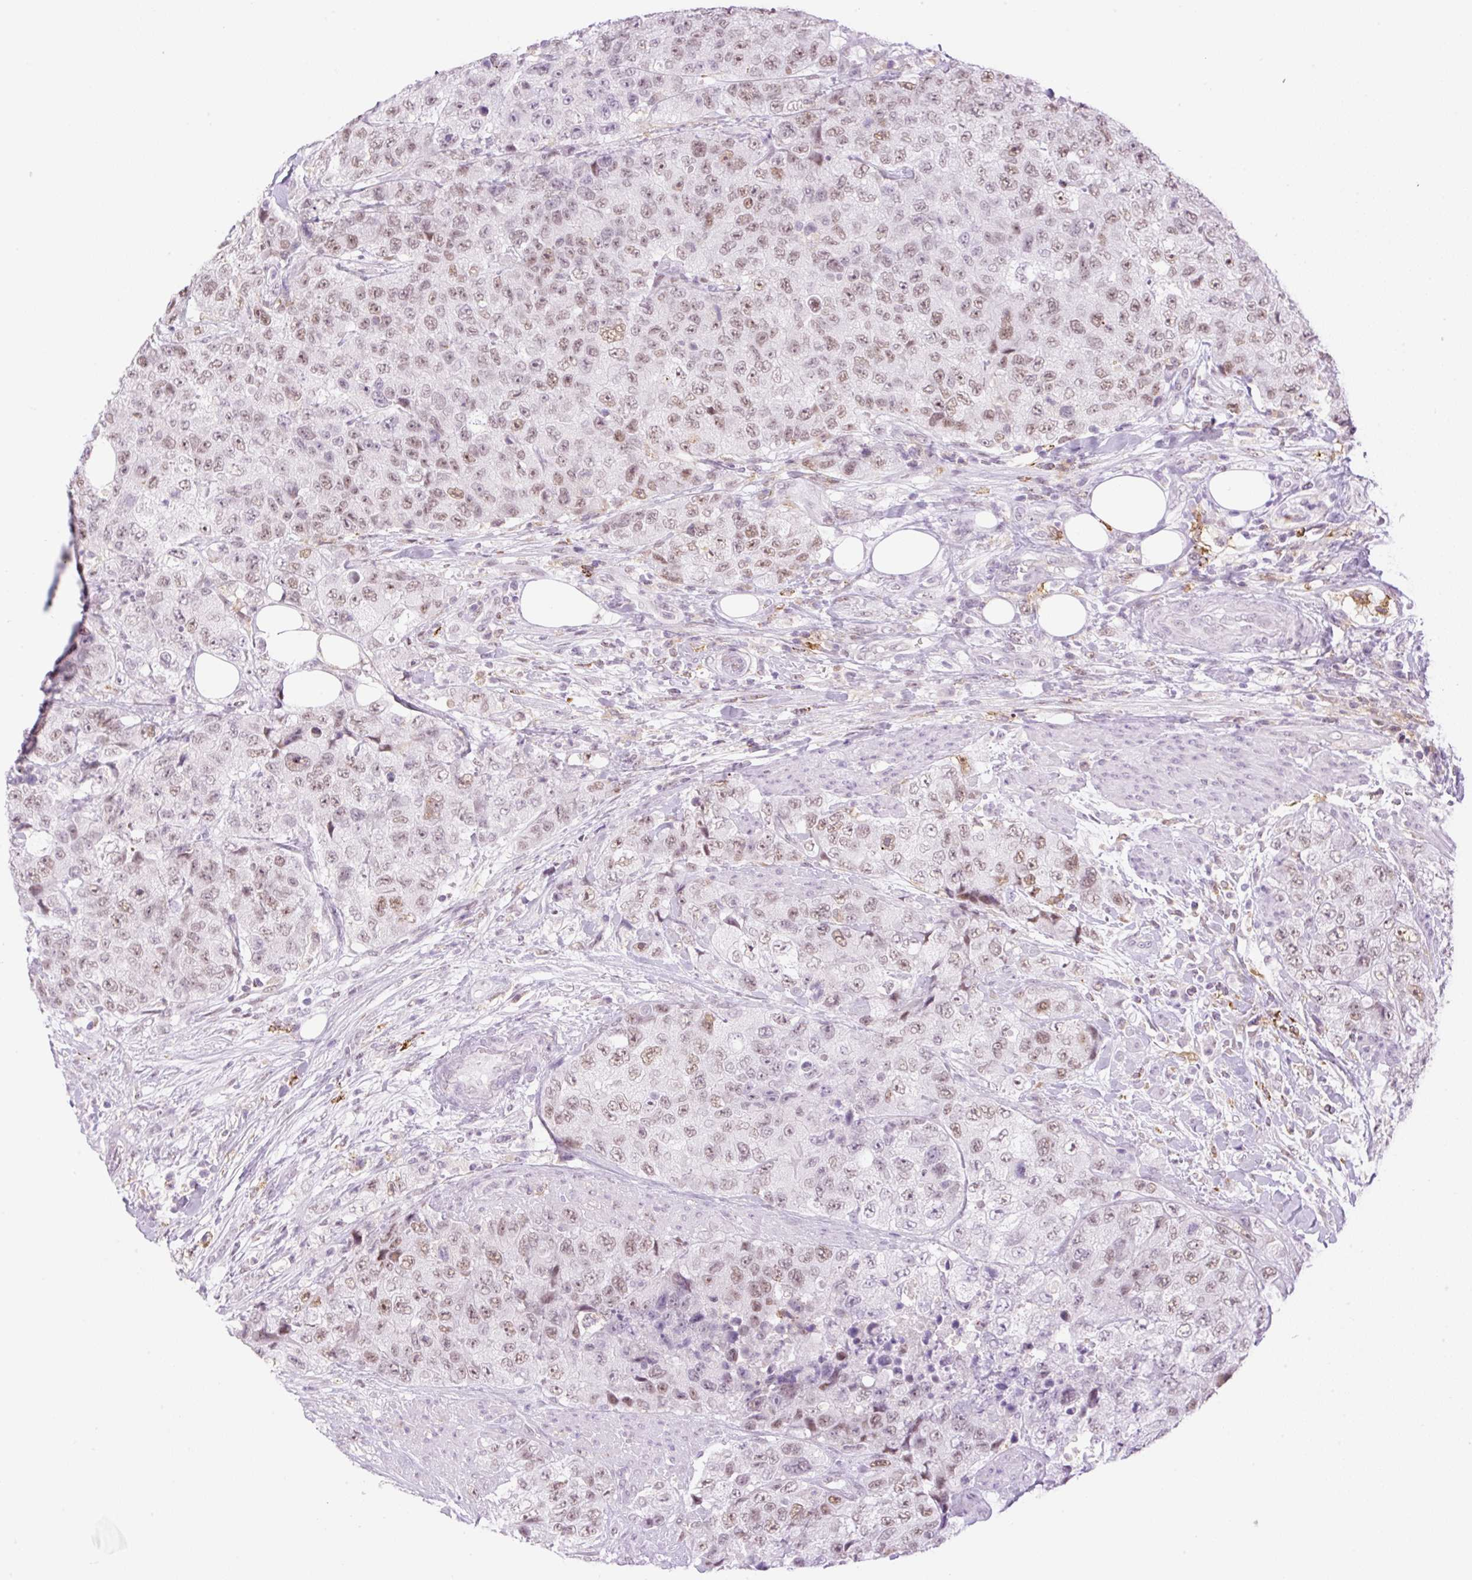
{"staining": {"intensity": "weak", "quantity": ">75%", "location": "nuclear"}, "tissue": "urothelial cancer", "cell_type": "Tumor cells", "image_type": "cancer", "snomed": [{"axis": "morphology", "description": "Urothelial carcinoma, High grade"}, {"axis": "topography", "description": "Urinary bladder"}], "caption": "This photomicrograph reveals immunohistochemistry (IHC) staining of urothelial carcinoma (high-grade), with low weak nuclear positivity in about >75% of tumor cells.", "gene": "PALM3", "patient": {"sex": "female", "age": 78}}